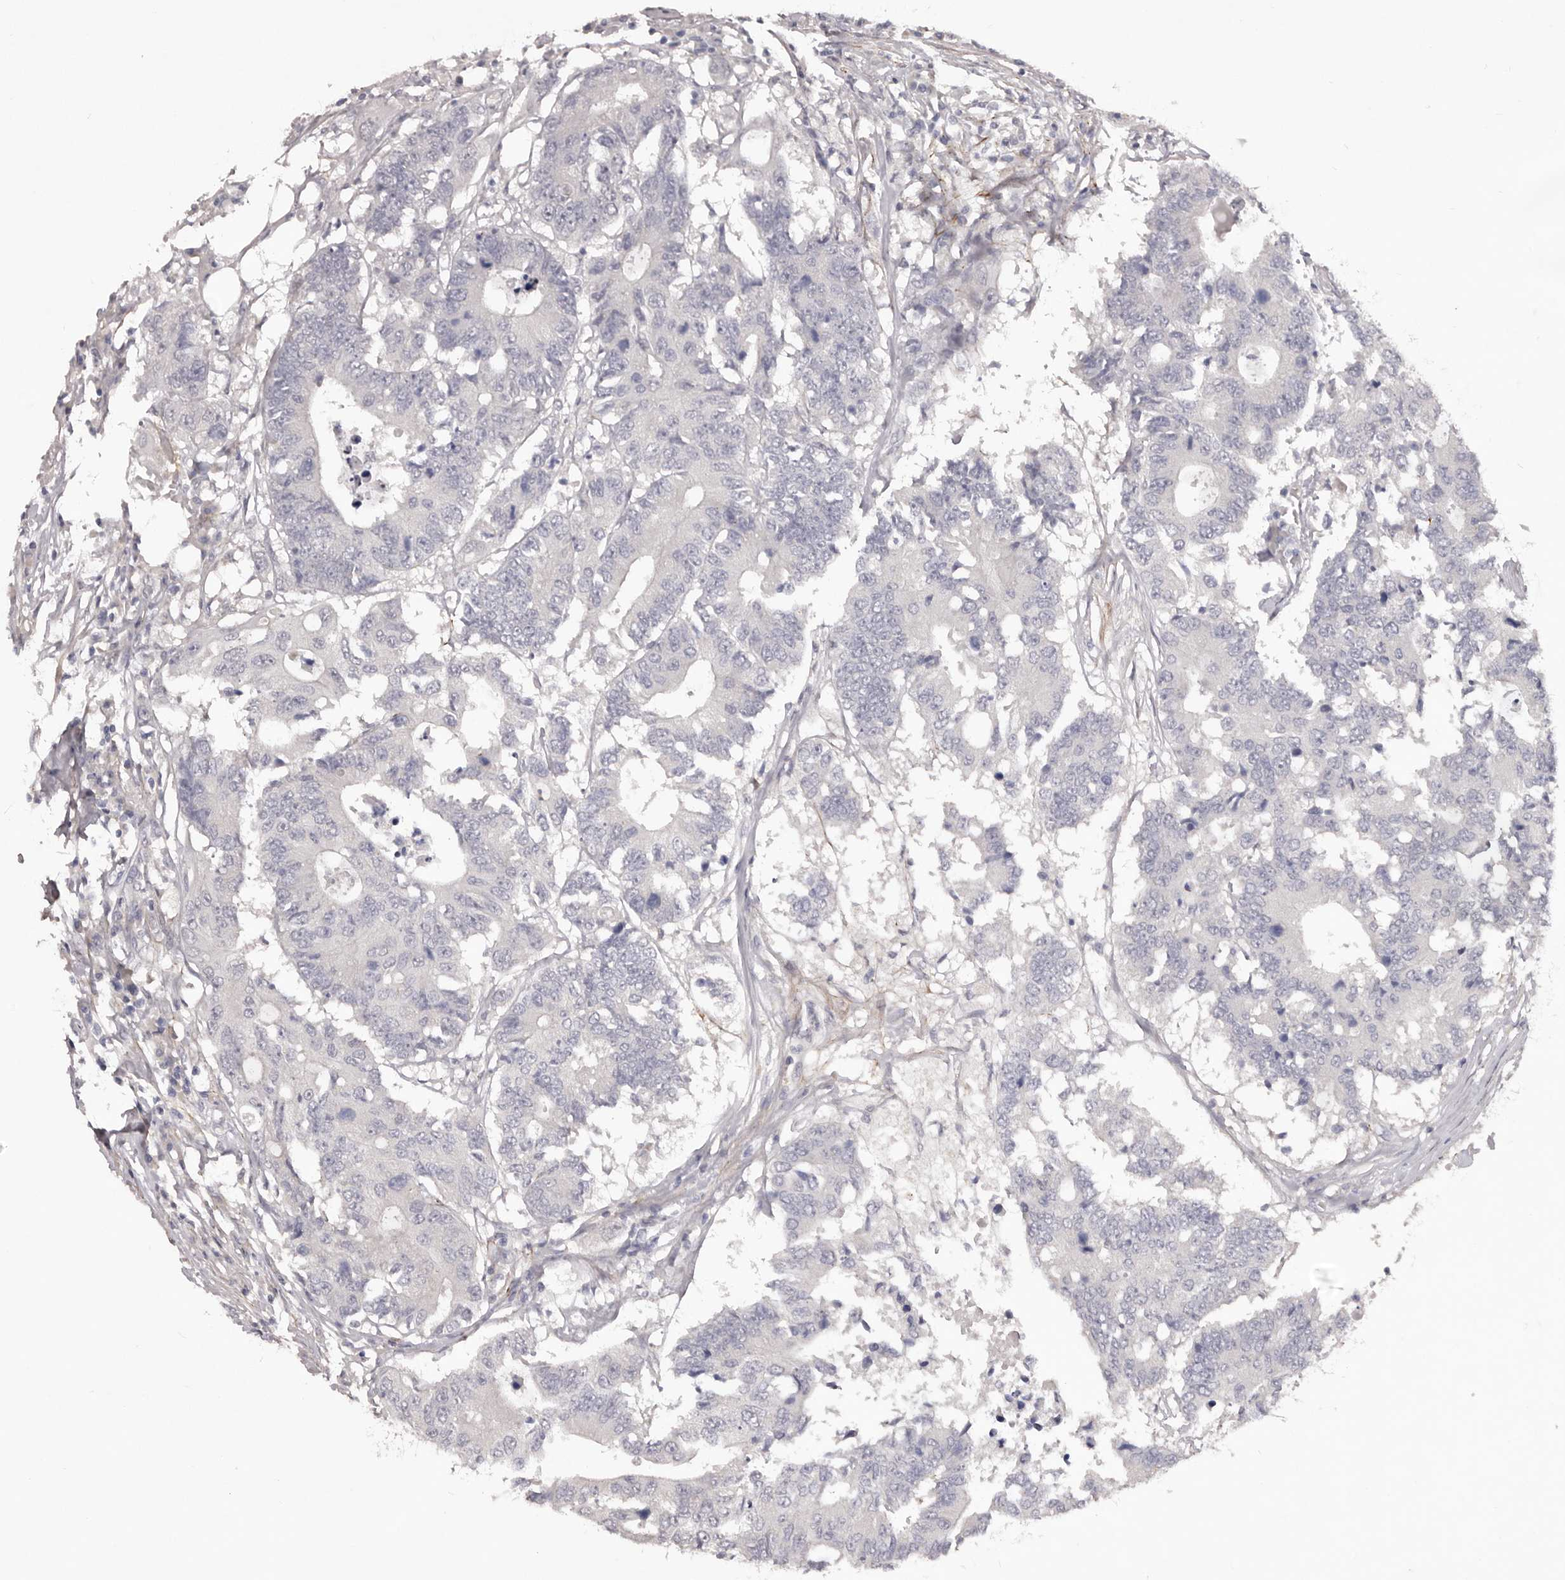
{"staining": {"intensity": "negative", "quantity": "none", "location": "none"}, "tissue": "colorectal cancer", "cell_type": "Tumor cells", "image_type": "cancer", "snomed": [{"axis": "morphology", "description": "Adenocarcinoma, NOS"}, {"axis": "topography", "description": "Colon"}], "caption": "A micrograph of colorectal cancer (adenocarcinoma) stained for a protein displays no brown staining in tumor cells.", "gene": "HBS1L", "patient": {"sex": "male", "age": 71}}